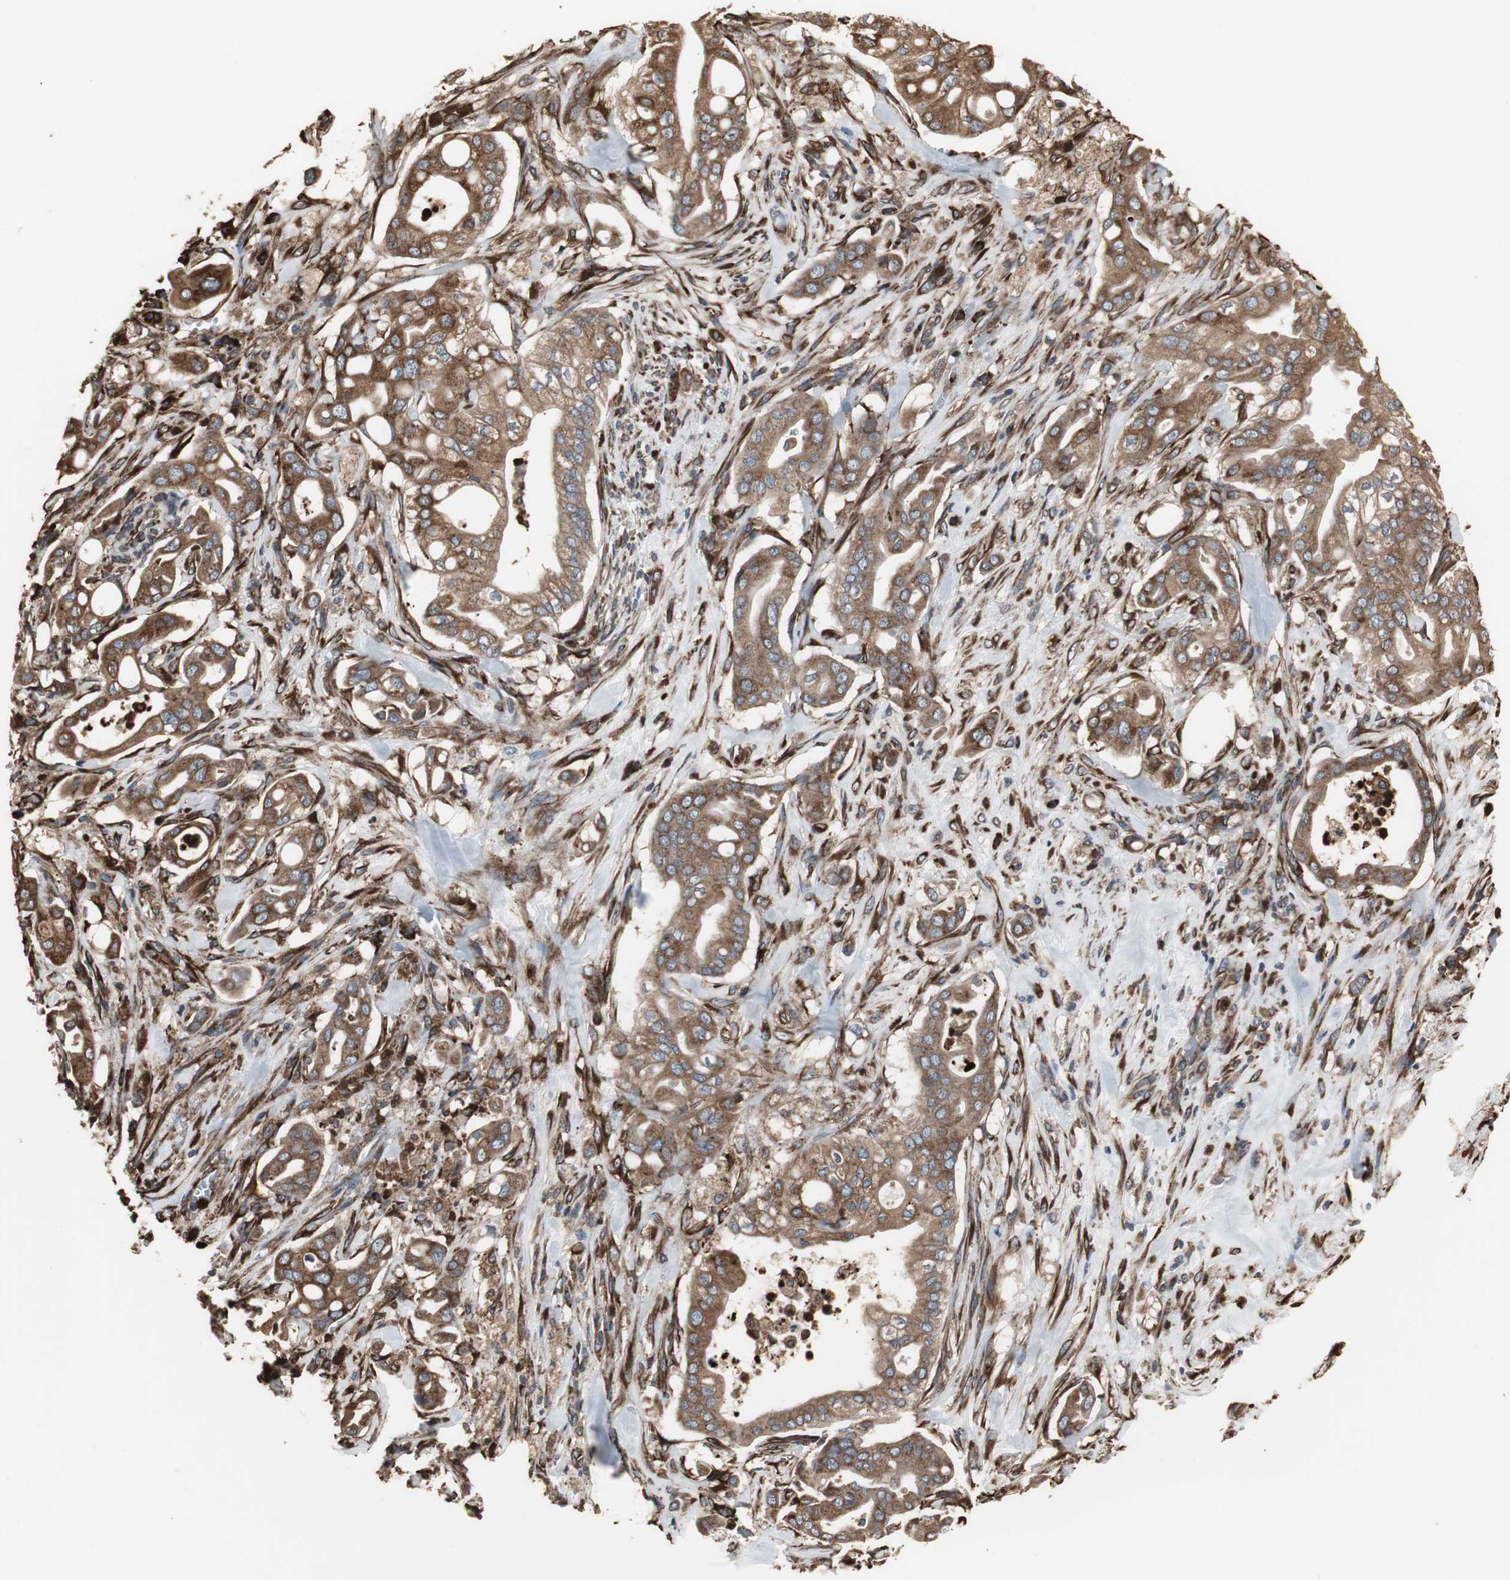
{"staining": {"intensity": "moderate", "quantity": ">75%", "location": "cytoplasmic/membranous"}, "tissue": "liver cancer", "cell_type": "Tumor cells", "image_type": "cancer", "snomed": [{"axis": "morphology", "description": "Cholangiocarcinoma"}, {"axis": "topography", "description": "Liver"}], "caption": "Protein staining of liver cholangiocarcinoma tissue reveals moderate cytoplasmic/membranous staining in approximately >75% of tumor cells.", "gene": "CALU", "patient": {"sex": "female", "age": 68}}